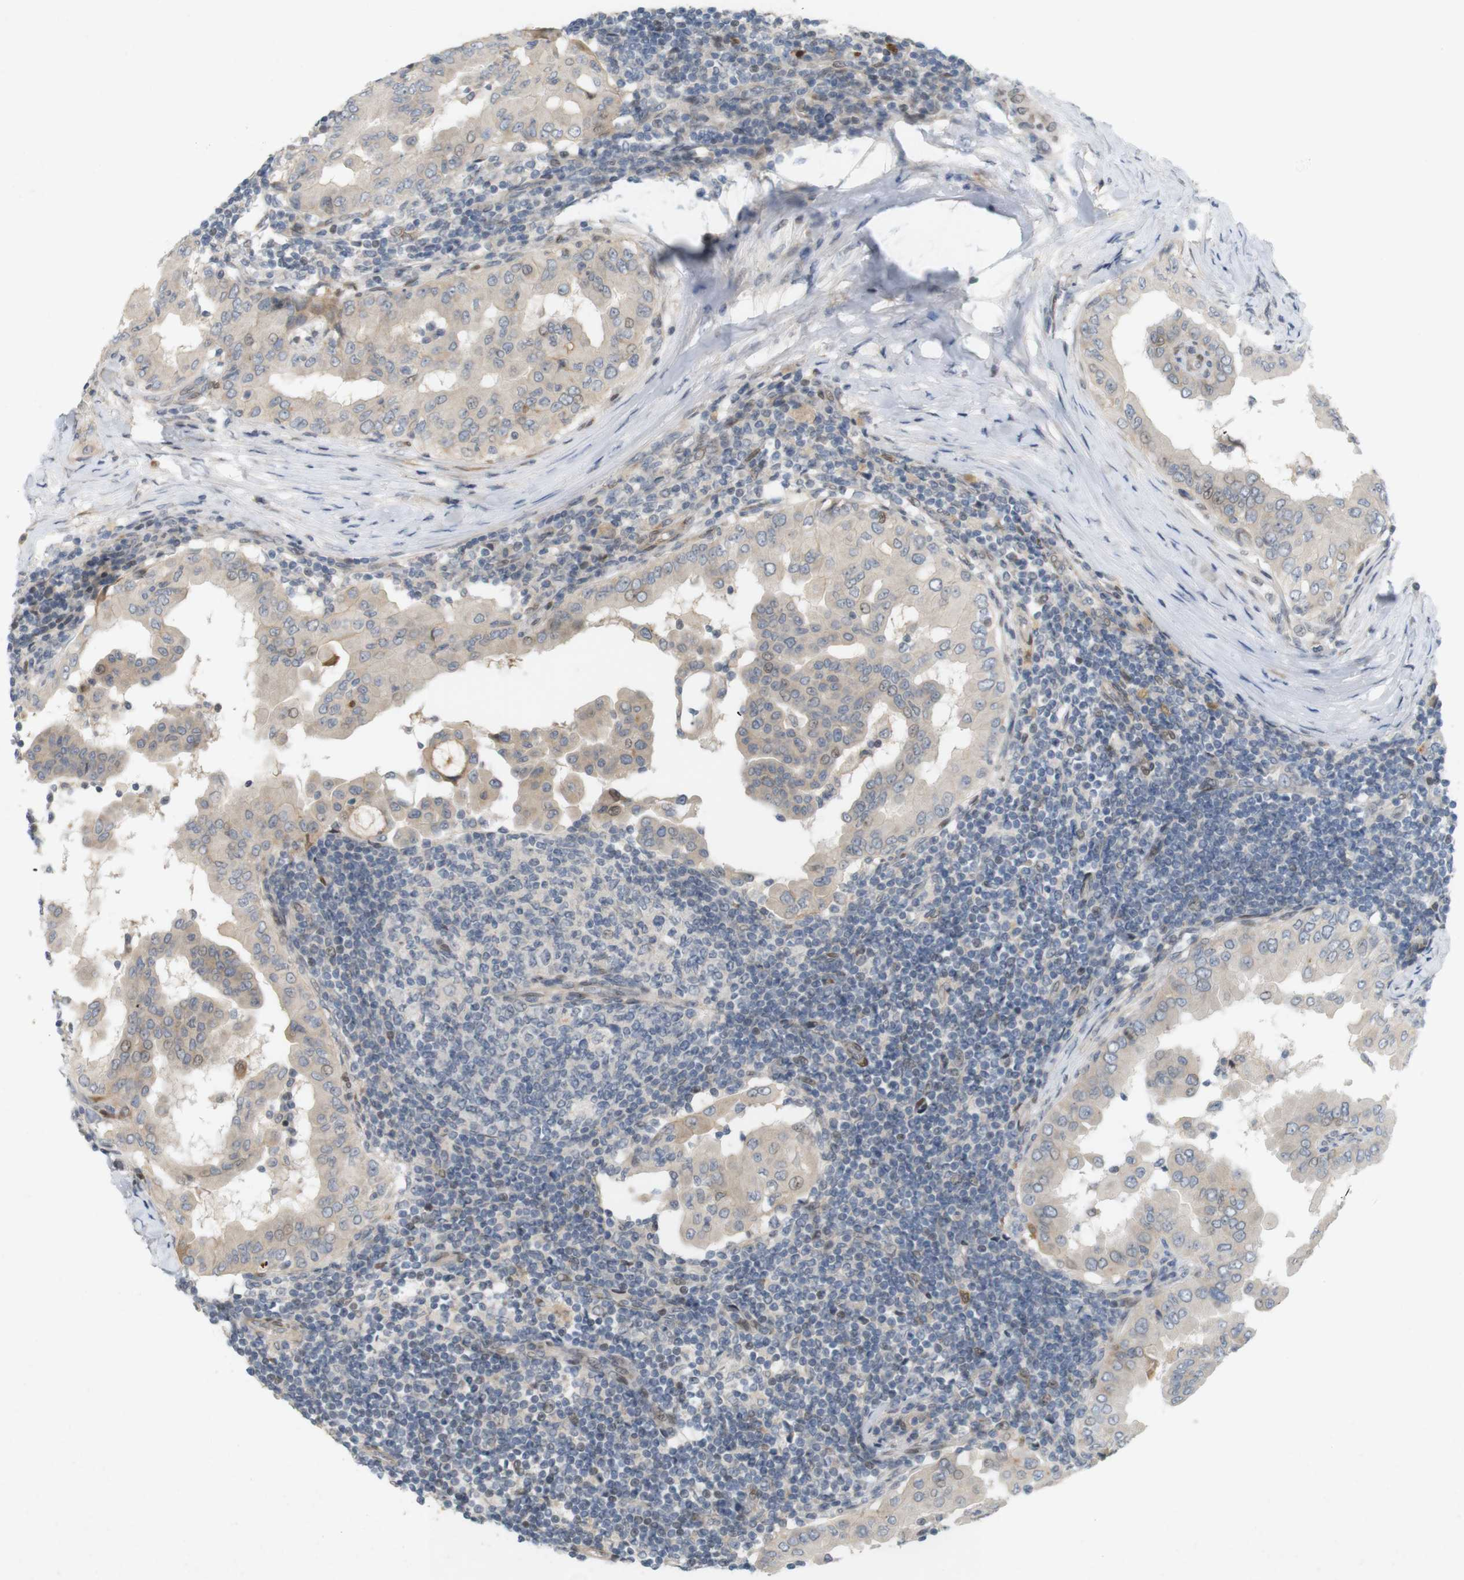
{"staining": {"intensity": "weak", "quantity": ">75%", "location": "cytoplasmic/membranous"}, "tissue": "thyroid cancer", "cell_type": "Tumor cells", "image_type": "cancer", "snomed": [{"axis": "morphology", "description": "Papillary adenocarcinoma, NOS"}, {"axis": "topography", "description": "Thyroid gland"}], "caption": "A histopathology image of human papillary adenocarcinoma (thyroid) stained for a protein reveals weak cytoplasmic/membranous brown staining in tumor cells. The protein of interest is shown in brown color, while the nuclei are stained blue.", "gene": "PPP1R14A", "patient": {"sex": "male", "age": 33}}